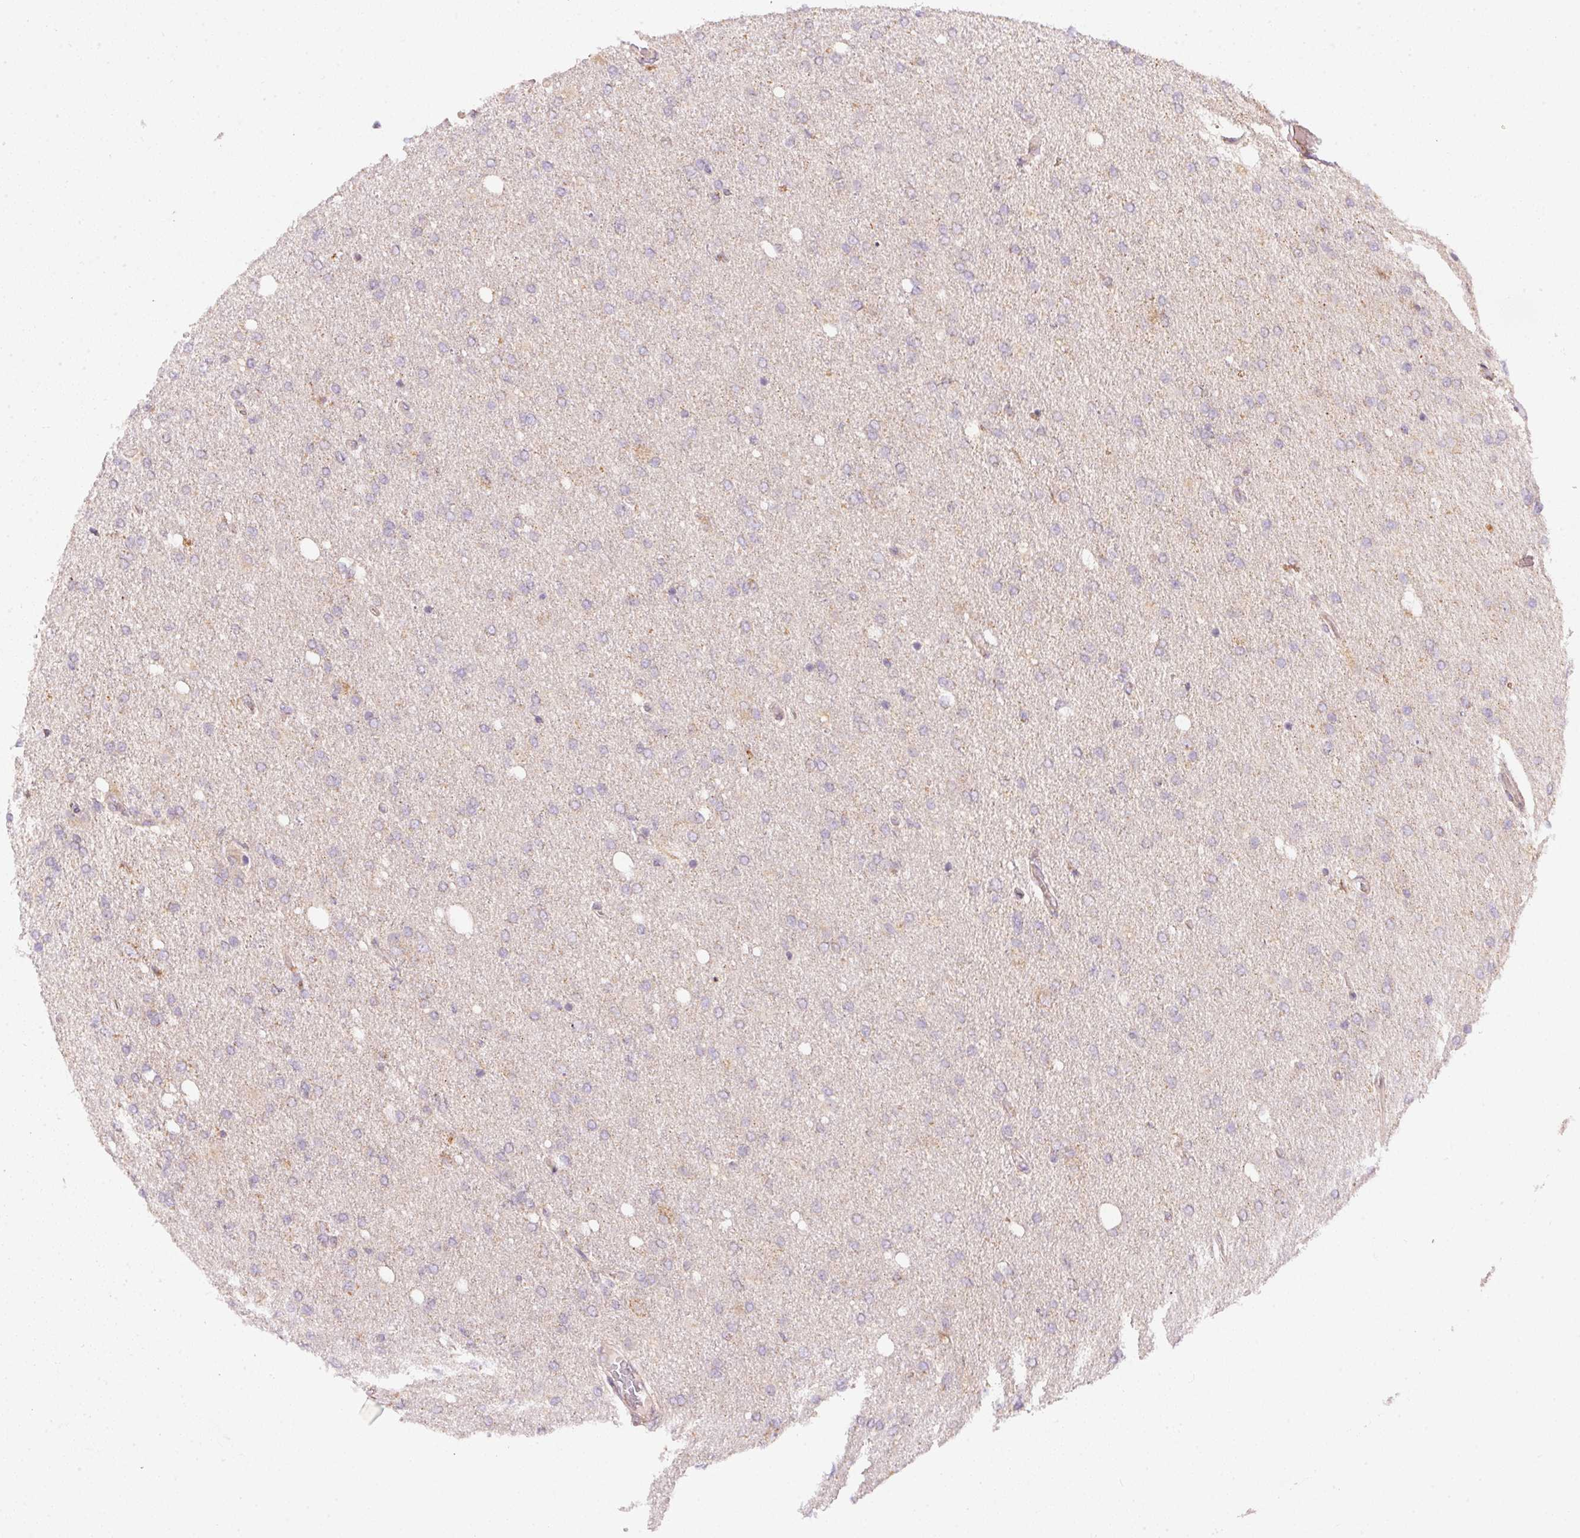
{"staining": {"intensity": "negative", "quantity": "none", "location": "none"}, "tissue": "glioma", "cell_type": "Tumor cells", "image_type": "cancer", "snomed": [{"axis": "morphology", "description": "Glioma, malignant, High grade"}, {"axis": "topography", "description": "Cerebral cortex"}], "caption": "Malignant glioma (high-grade) stained for a protein using IHC exhibits no positivity tumor cells.", "gene": "COQ7", "patient": {"sex": "male", "age": 70}}